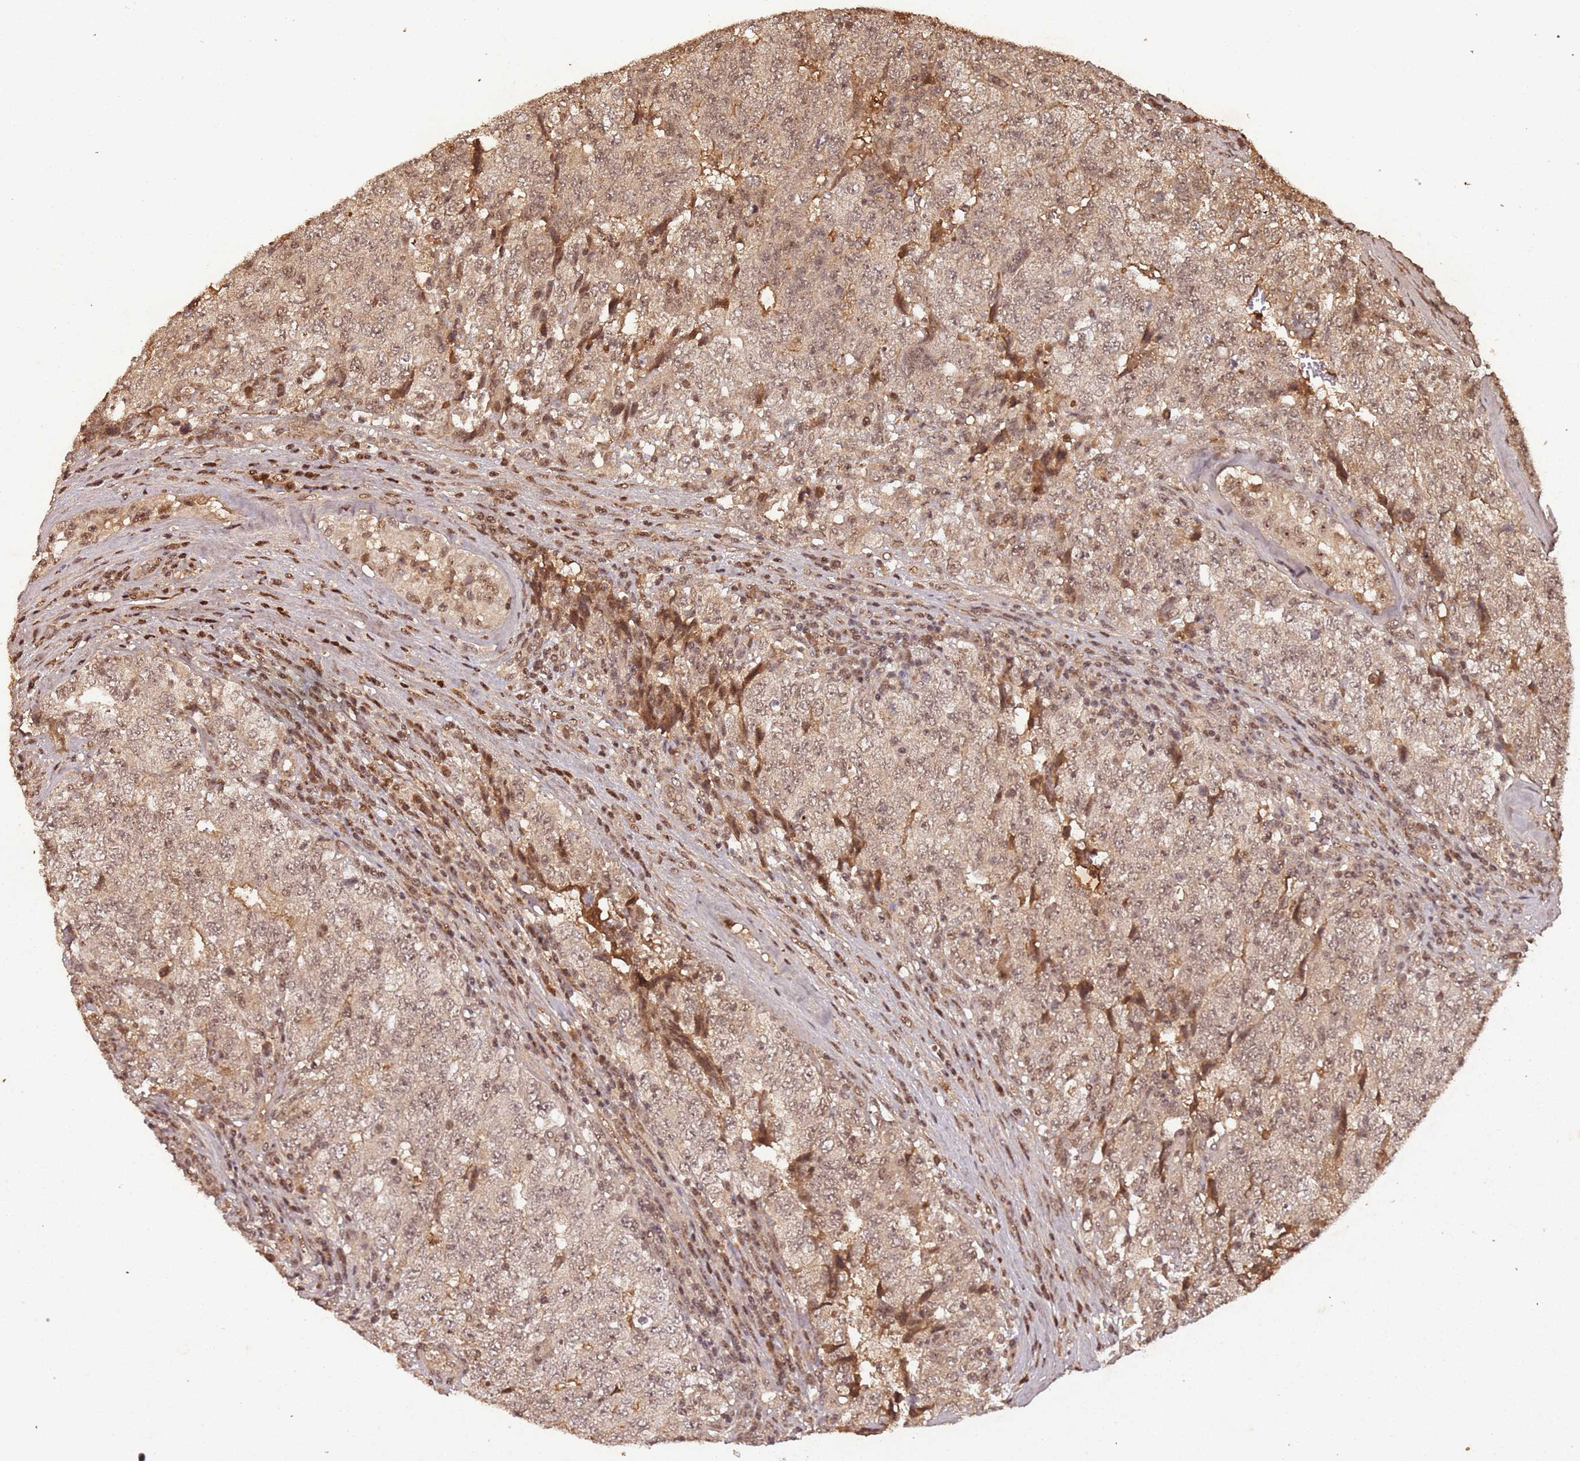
{"staining": {"intensity": "weak", "quantity": ">75%", "location": "nuclear"}, "tissue": "testis cancer", "cell_type": "Tumor cells", "image_type": "cancer", "snomed": [{"axis": "morphology", "description": "Carcinoma, Embryonal, NOS"}, {"axis": "topography", "description": "Testis"}], "caption": "DAB immunohistochemical staining of human testis cancer (embryonal carcinoma) shows weak nuclear protein positivity in about >75% of tumor cells. The protein is stained brown, and the nuclei are stained in blue (DAB IHC with brightfield microscopy, high magnification).", "gene": "COL1A2", "patient": {"sex": "male", "age": 34}}